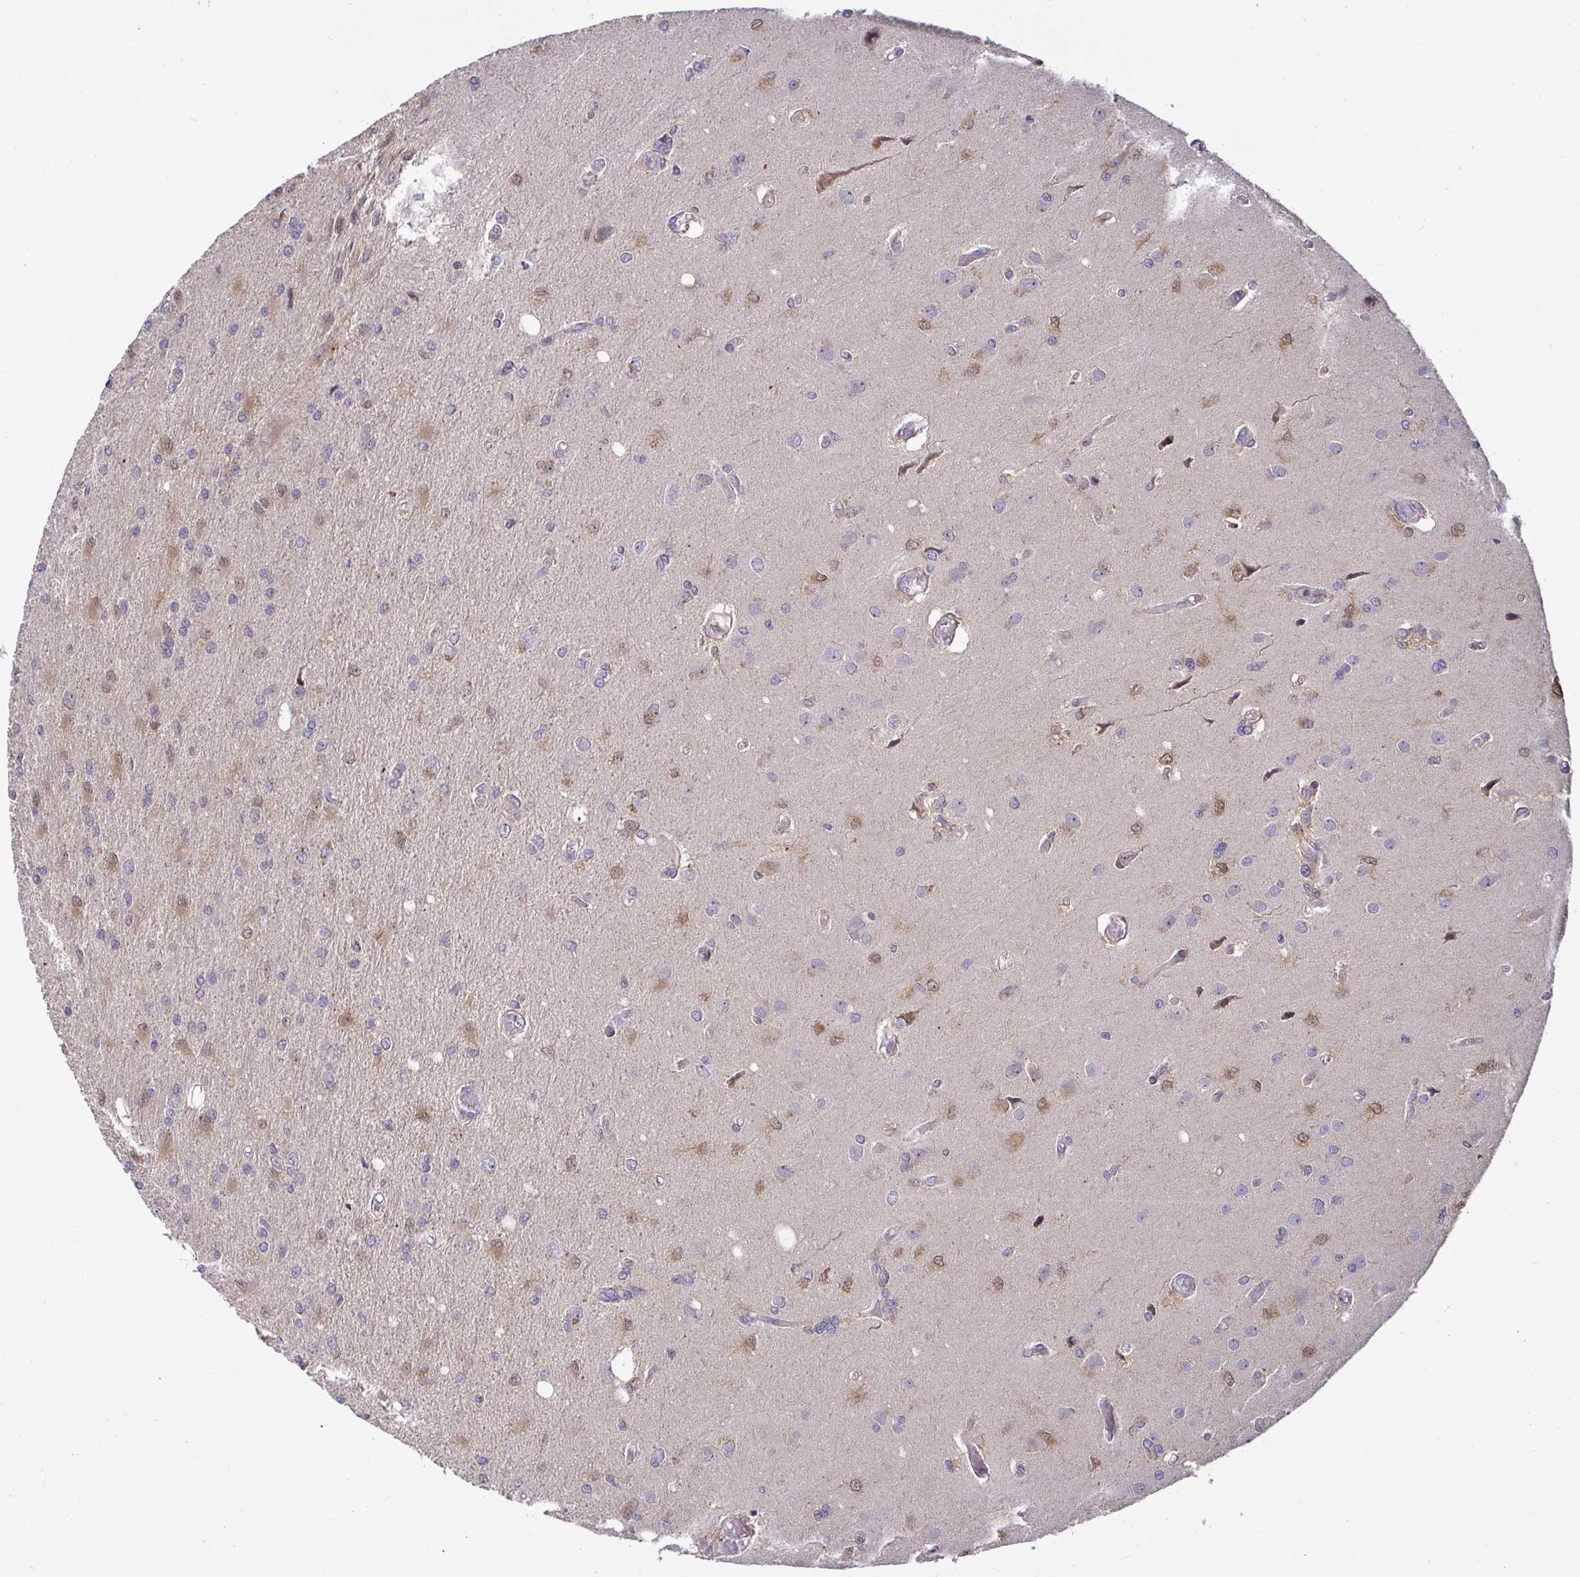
{"staining": {"intensity": "negative", "quantity": "none", "location": "none"}, "tissue": "glioma", "cell_type": "Tumor cells", "image_type": "cancer", "snomed": [{"axis": "morphology", "description": "Glioma, malignant, High grade"}, {"axis": "topography", "description": "Brain"}], "caption": "Tumor cells show no significant protein expression in malignant glioma (high-grade).", "gene": "GSTM1", "patient": {"sex": "female", "age": 70}}